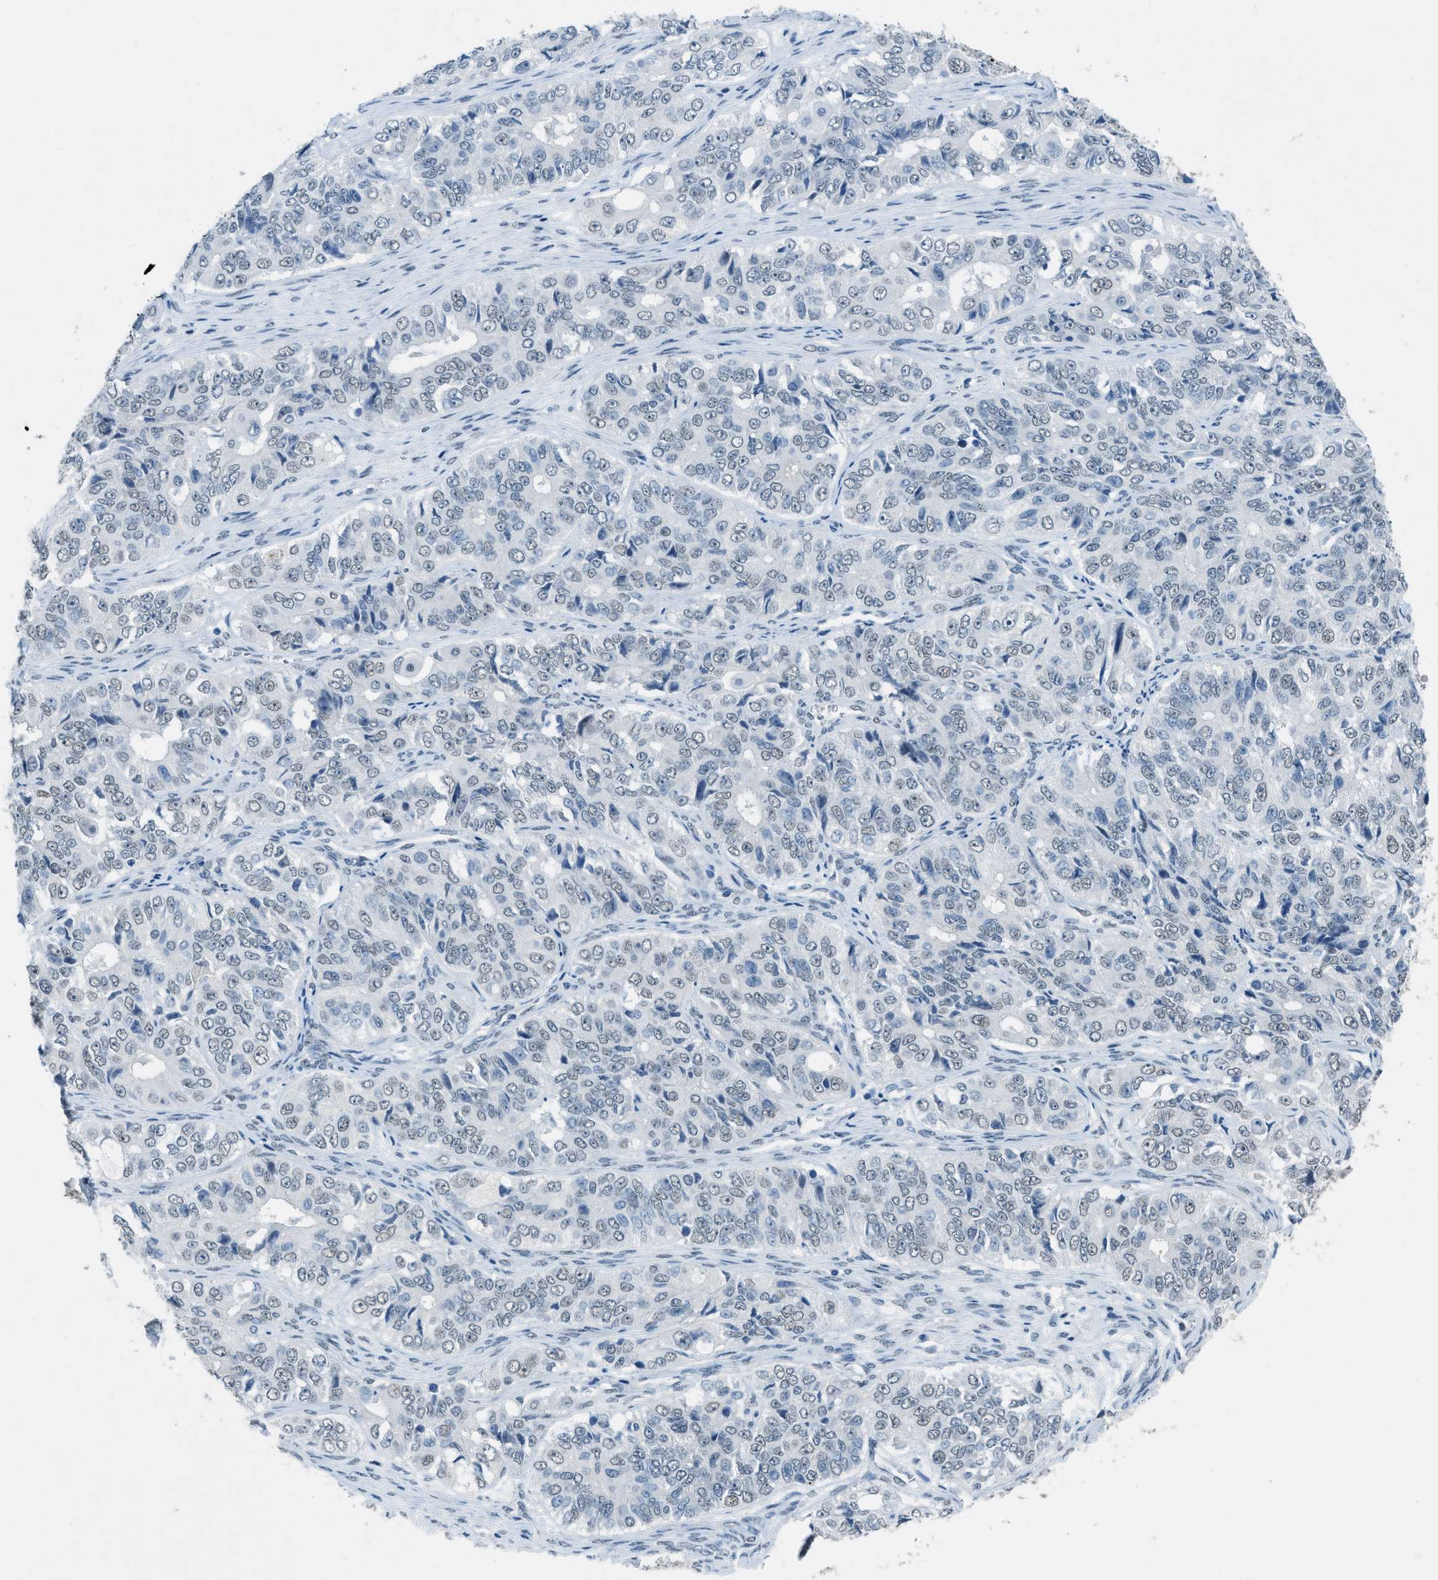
{"staining": {"intensity": "weak", "quantity": "<25%", "location": "nuclear"}, "tissue": "ovarian cancer", "cell_type": "Tumor cells", "image_type": "cancer", "snomed": [{"axis": "morphology", "description": "Carcinoma, endometroid"}, {"axis": "topography", "description": "Ovary"}], "caption": "The histopathology image demonstrates no significant expression in tumor cells of ovarian cancer.", "gene": "TTC13", "patient": {"sex": "female", "age": 51}}